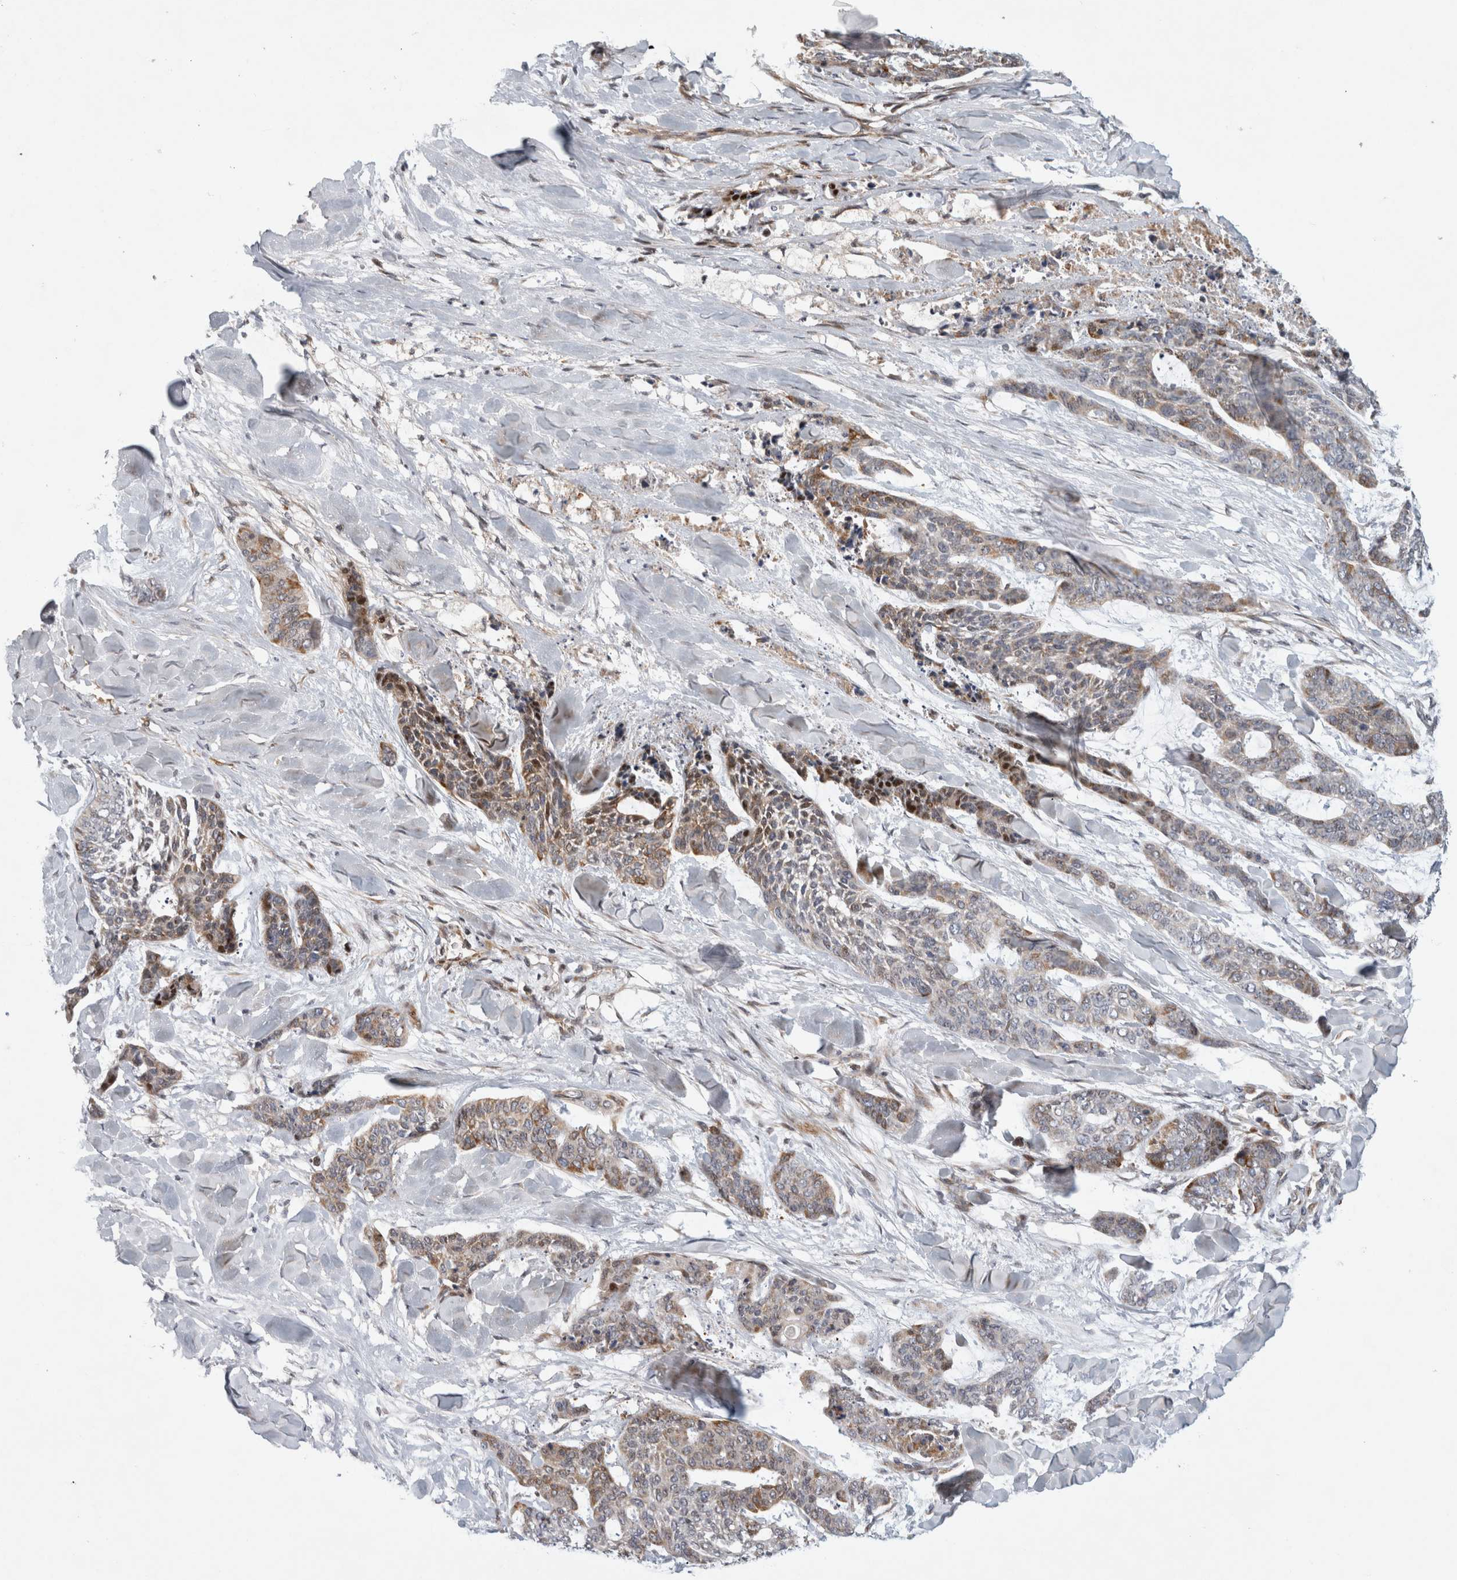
{"staining": {"intensity": "moderate", "quantity": "<25%", "location": "cytoplasmic/membranous"}, "tissue": "skin cancer", "cell_type": "Tumor cells", "image_type": "cancer", "snomed": [{"axis": "morphology", "description": "Basal cell carcinoma"}, {"axis": "topography", "description": "Skin"}], "caption": "The image reveals staining of skin cancer (basal cell carcinoma), revealing moderate cytoplasmic/membranous protein expression (brown color) within tumor cells.", "gene": "RBM48", "patient": {"sex": "female", "age": 64}}